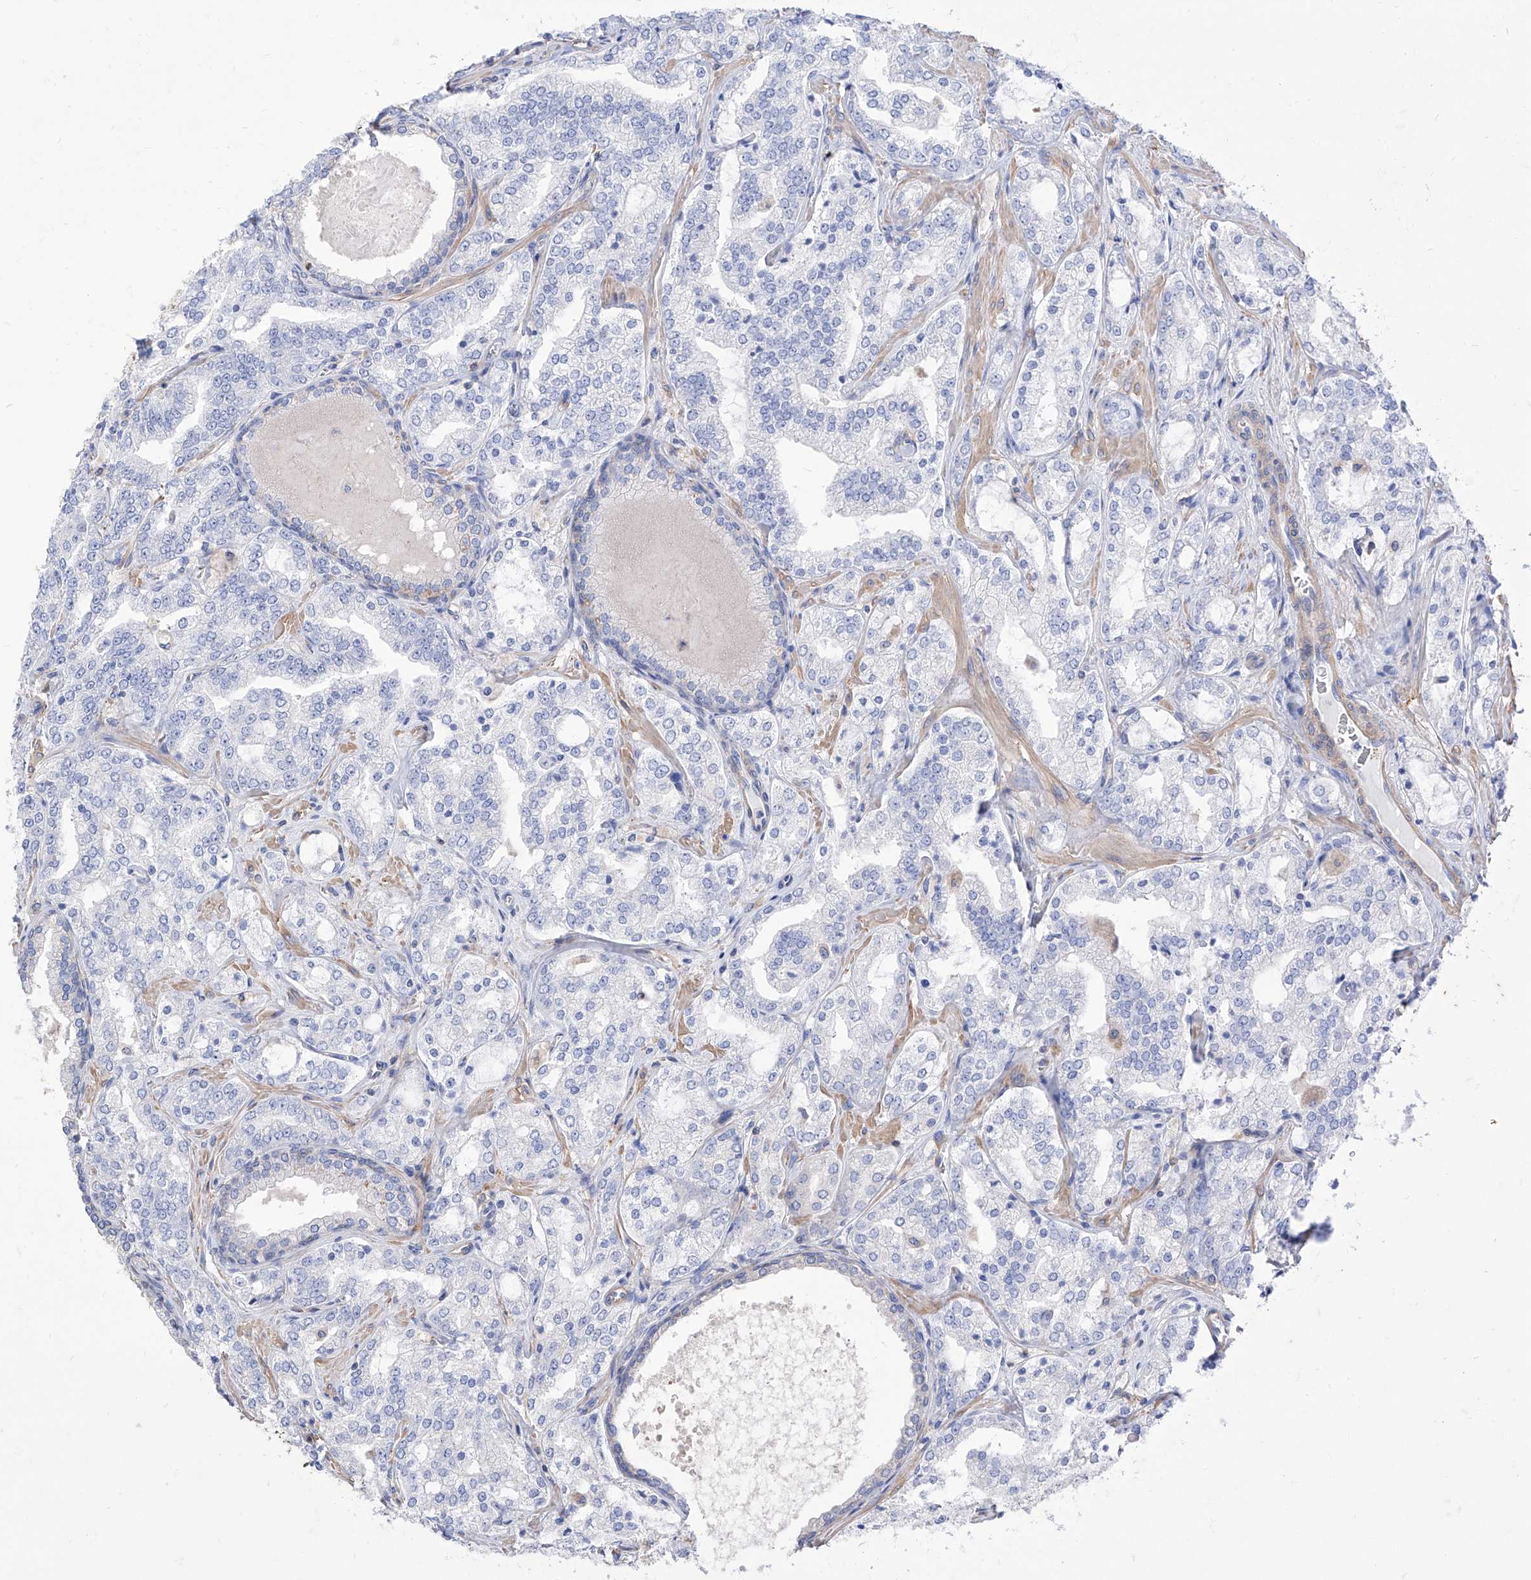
{"staining": {"intensity": "negative", "quantity": "none", "location": "none"}, "tissue": "prostate cancer", "cell_type": "Tumor cells", "image_type": "cancer", "snomed": [{"axis": "morphology", "description": "Adenocarcinoma, High grade"}, {"axis": "topography", "description": "Prostate"}], "caption": "This is a photomicrograph of immunohistochemistry staining of prostate adenocarcinoma (high-grade), which shows no expression in tumor cells. The staining is performed using DAB (3,3'-diaminobenzidine) brown chromogen with nuclei counter-stained in using hematoxylin.", "gene": "C1orf74", "patient": {"sex": "male", "age": 64}}